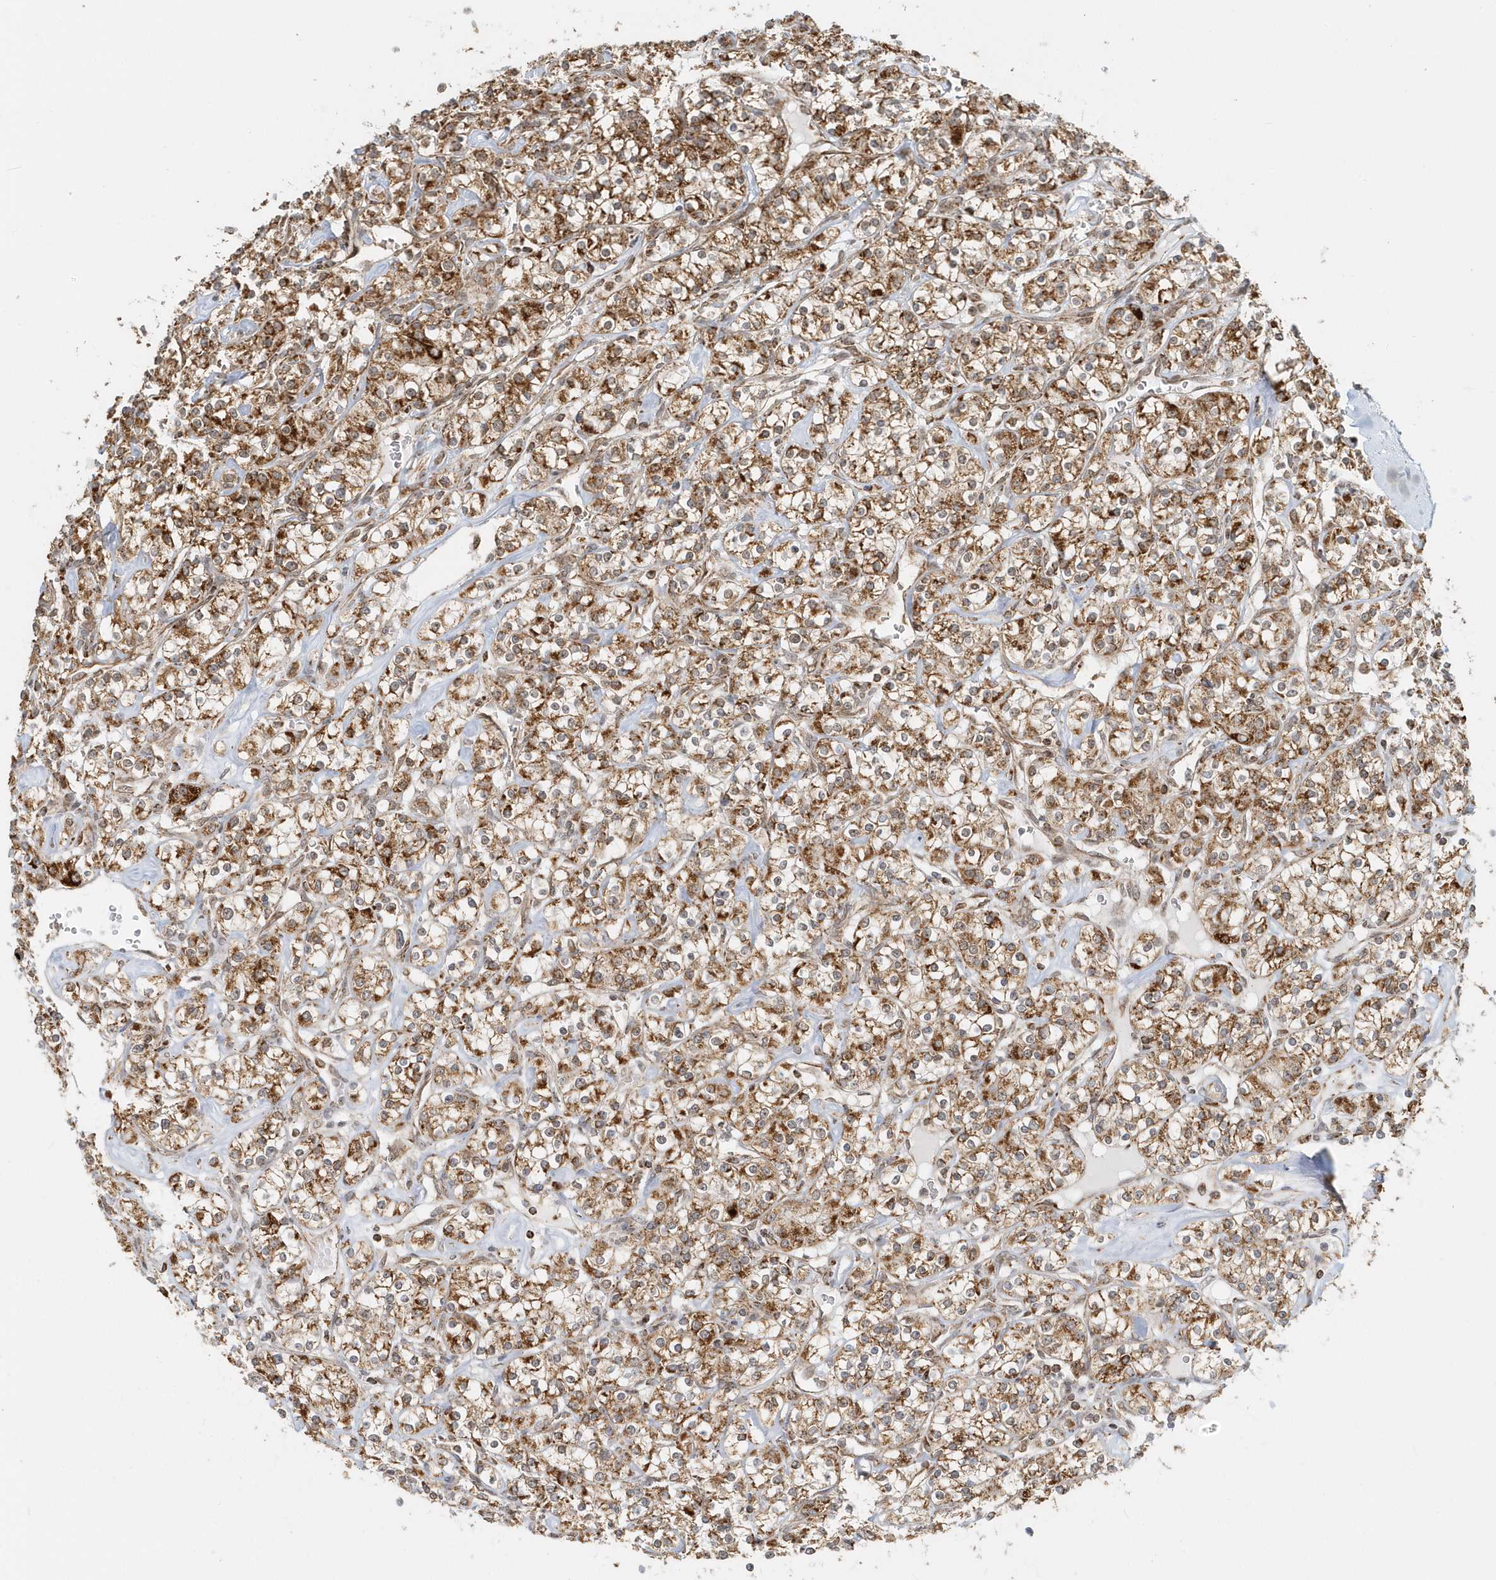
{"staining": {"intensity": "moderate", "quantity": ">75%", "location": "cytoplasmic/membranous"}, "tissue": "renal cancer", "cell_type": "Tumor cells", "image_type": "cancer", "snomed": [{"axis": "morphology", "description": "Adenocarcinoma, NOS"}, {"axis": "topography", "description": "Kidney"}], "caption": "Immunohistochemistry (IHC) histopathology image of neoplastic tissue: renal adenocarcinoma stained using IHC shows medium levels of moderate protein expression localized specifically in the cytoplasmic/membranous of tumor cells, appearing as a cytoplasmic/membranous brown color.", "gene": "PSMD6", "patient": {"sex": "male", "age": 77}}